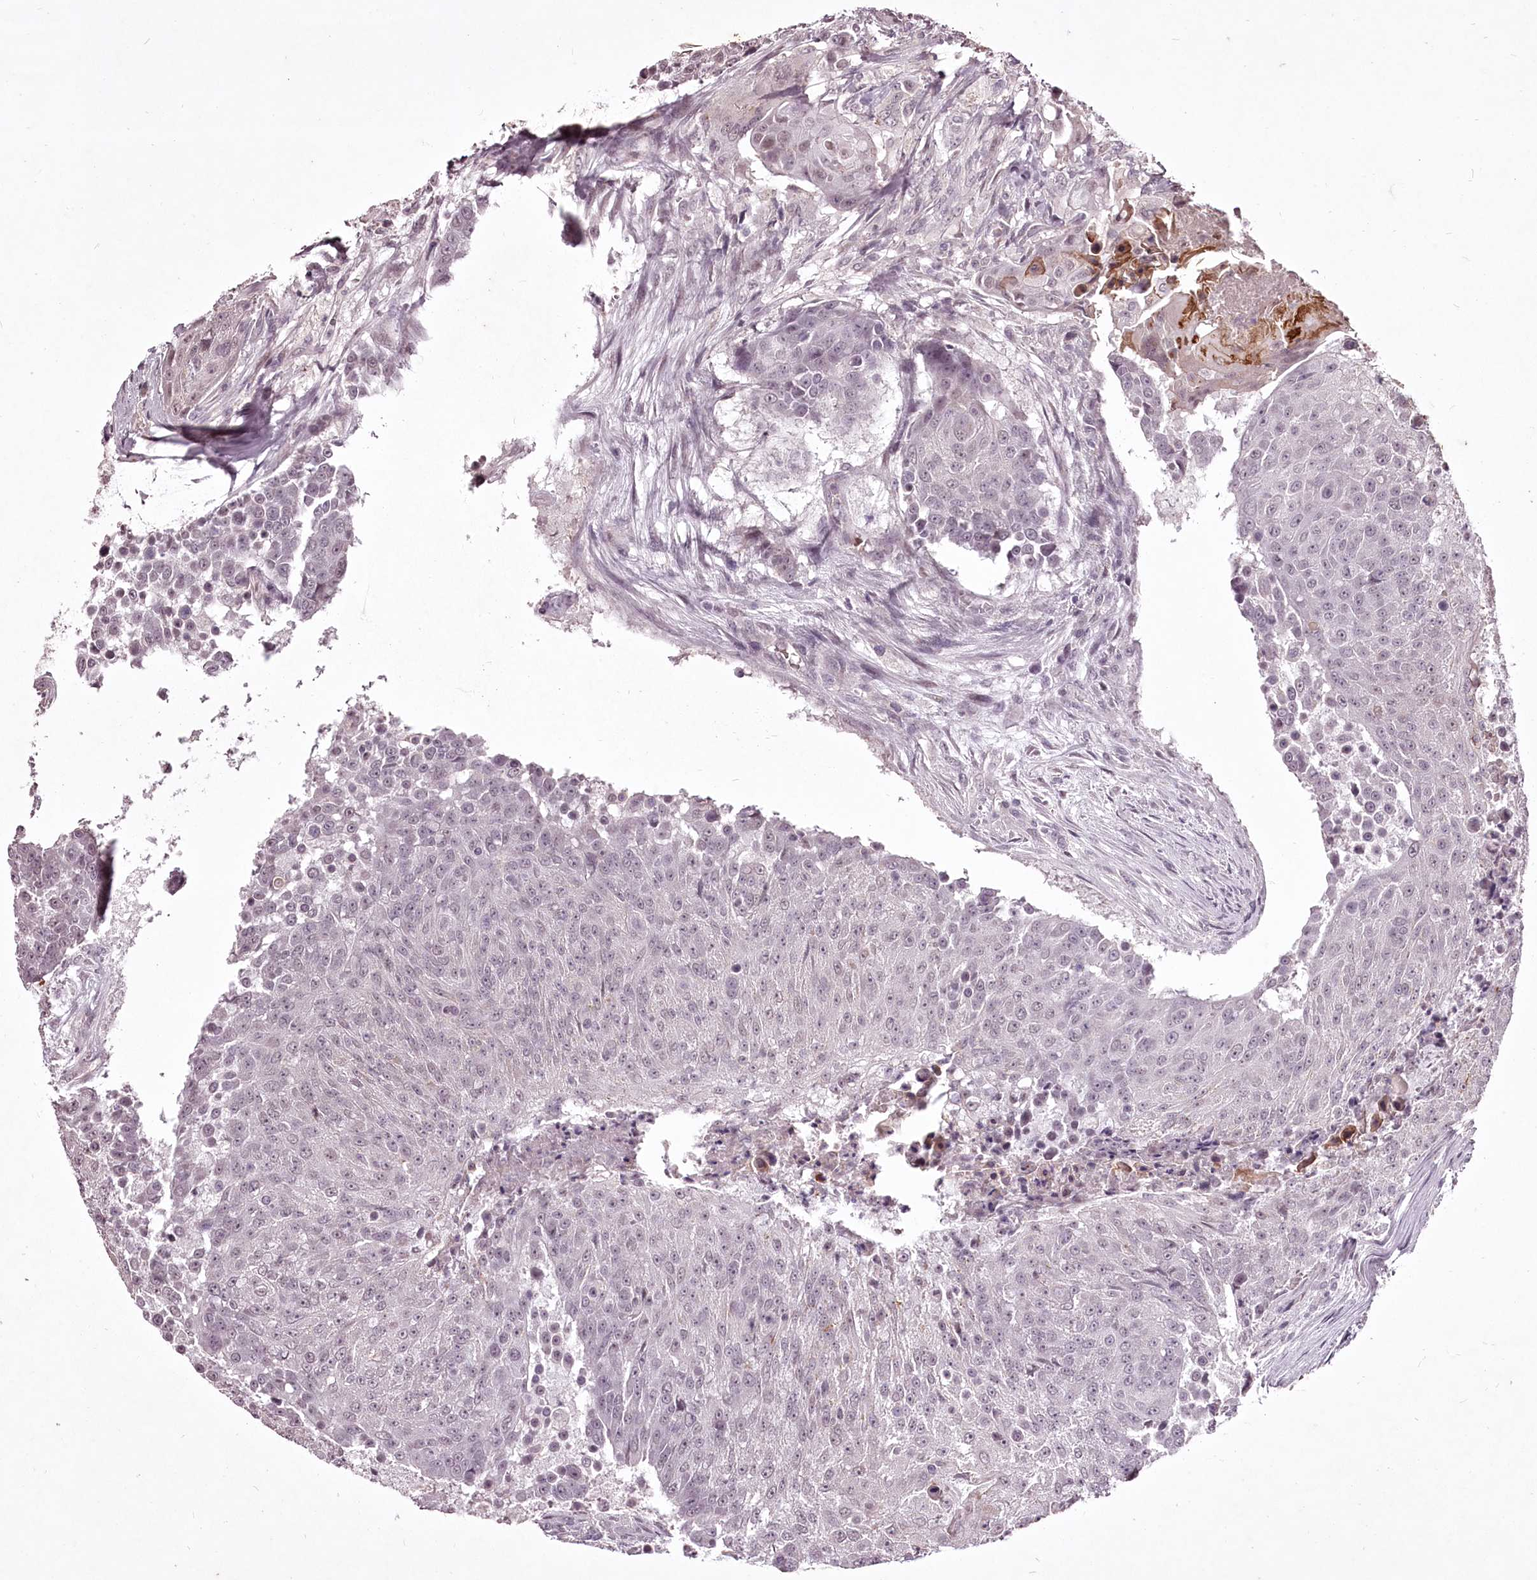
{"staining": {"intensity": "negative", "quantity": "none", "location": "none"}, "tissue": "urothelial cancer", "cell_type": "Tumor cells", "image_type": "cancer", "snomed": [{"axis": "morphology", "description": "Urothelial carcinoma, High grade"}, {"axis": "topography", "description": "Urinary bladder"}], "caption": "Urothelial carcinoma (high-grade) stained for a protein using IHC displays no positivity tumor cells.", "gene": "ADRA1D", "patient": {"sex": "female", "age": 63}}